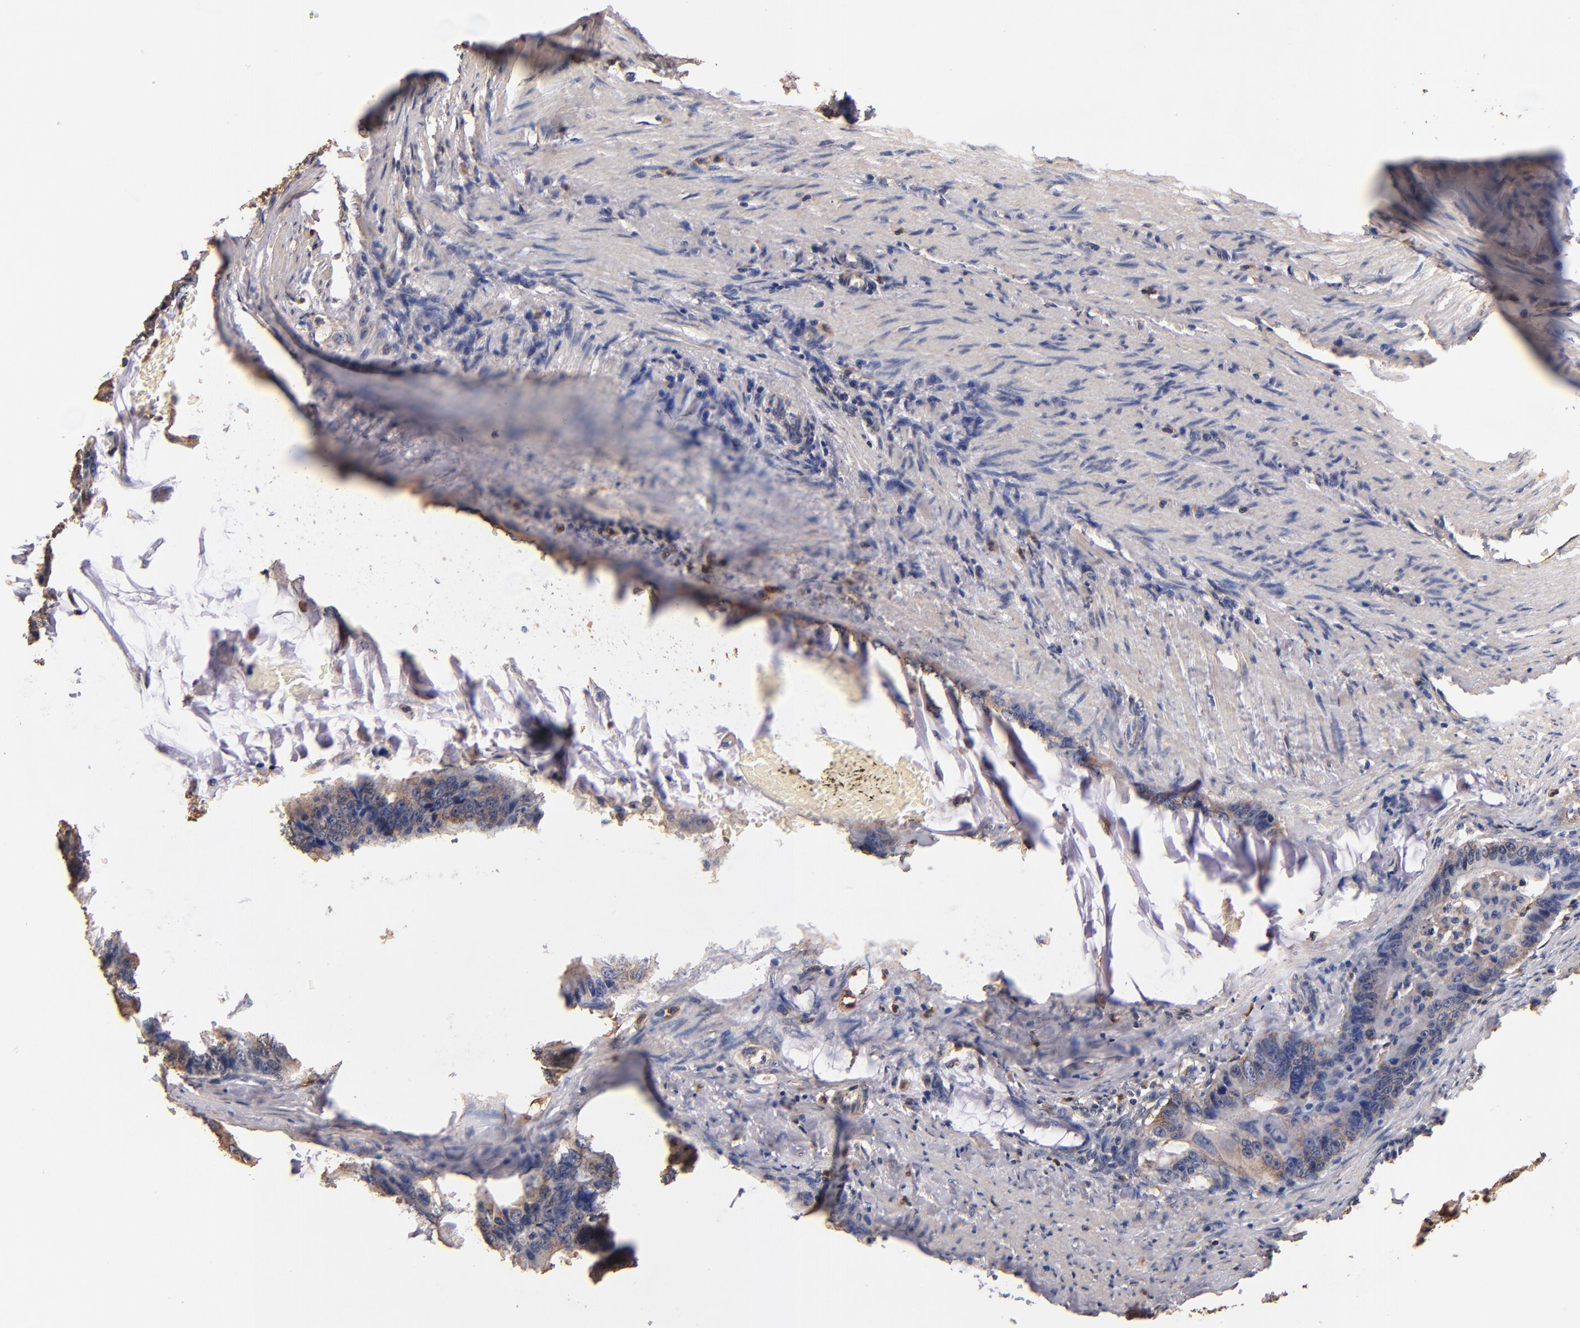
{"staining": {"intensity": "weak", "quantity": "25%-75%", "location": "cytoplasmic/membranous"}, "tissue": "colorectal cancer", "cell_type": "Tumor cells", "image_type": "cancer", "snomed": [{"axis": "morphology", "description": "Adenocarcinoma, NOS"}, {"axis": "topography", "description": "Colon"}], "caption": "Tumor cells demonstrate weak cytoplasmic/membranous expression in approximately 25%-75% of cells in colorectal adenocarcinoma. The staining was performed using DAB (3,3'-diaminobenzidine), with brown indicating positive protein expression. Nuclei are stained blue with hematoxylin.", "gene": "RO60", "patient": {"sex": "female", "age": 55}}